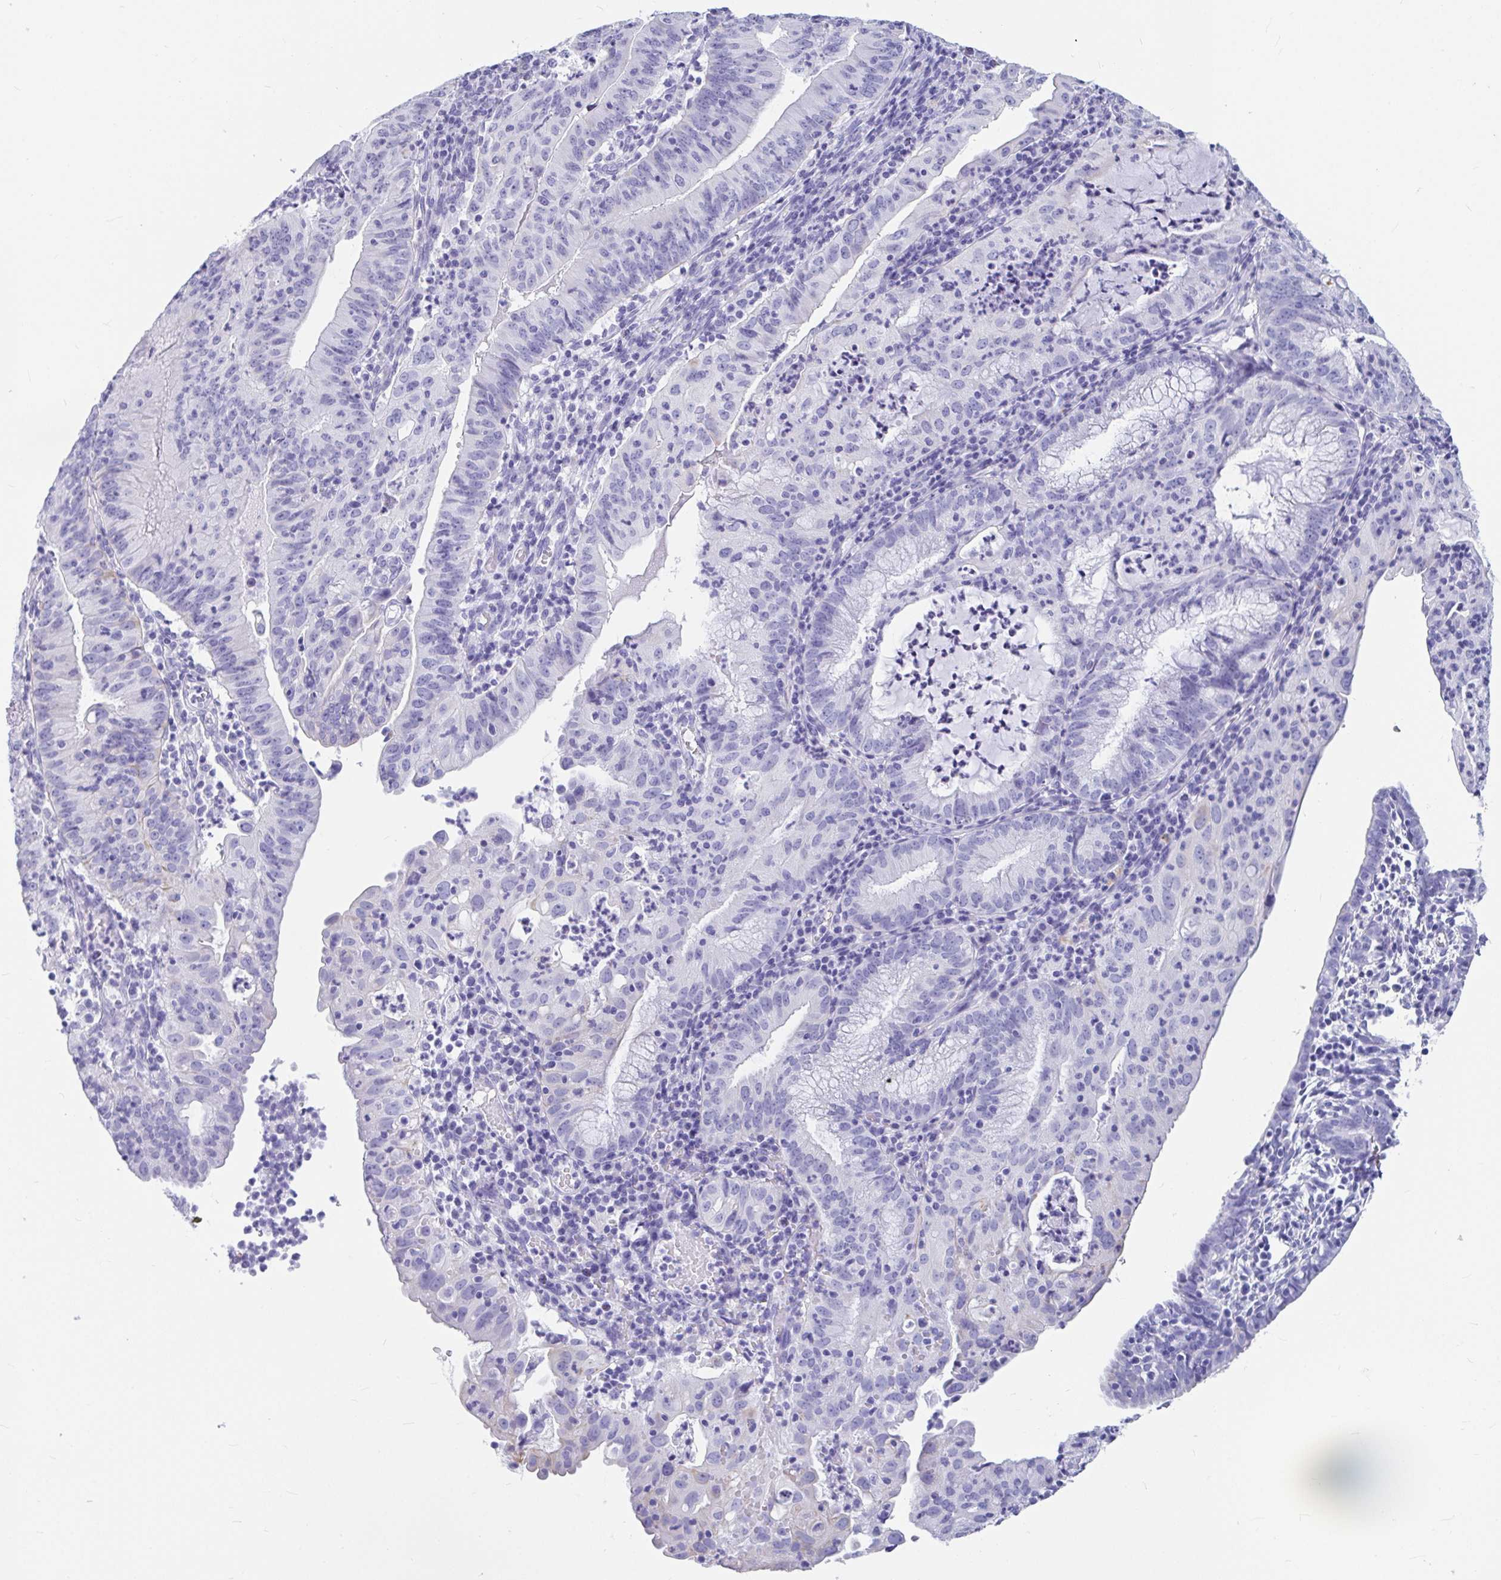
{"staining": {"intensity": "negative", "quantity": "none", "location": "none"}, "tissue": "endometrial cancer", "cell_type": "Tumor cells", "image_type": "cancer", "snomed": [{"axis": "morphology", "description": "Adenocarcinoma, NOS"}, {"axis": "topography", "description": "Endometrium"}], "caption": "IHC micrograph of human endometrial cancer stained for a protein (brown), which exhibits no staining in tumor cells. Brightfield microscopy of immunohistochemistry (IHC) stained with DAB (3,3'-diaminobenzidine) (brown) and hematoxylin (blue), captured at high magnification.", "gene": "OR5J2", "patient": {"sex": "female", "age": 60}}